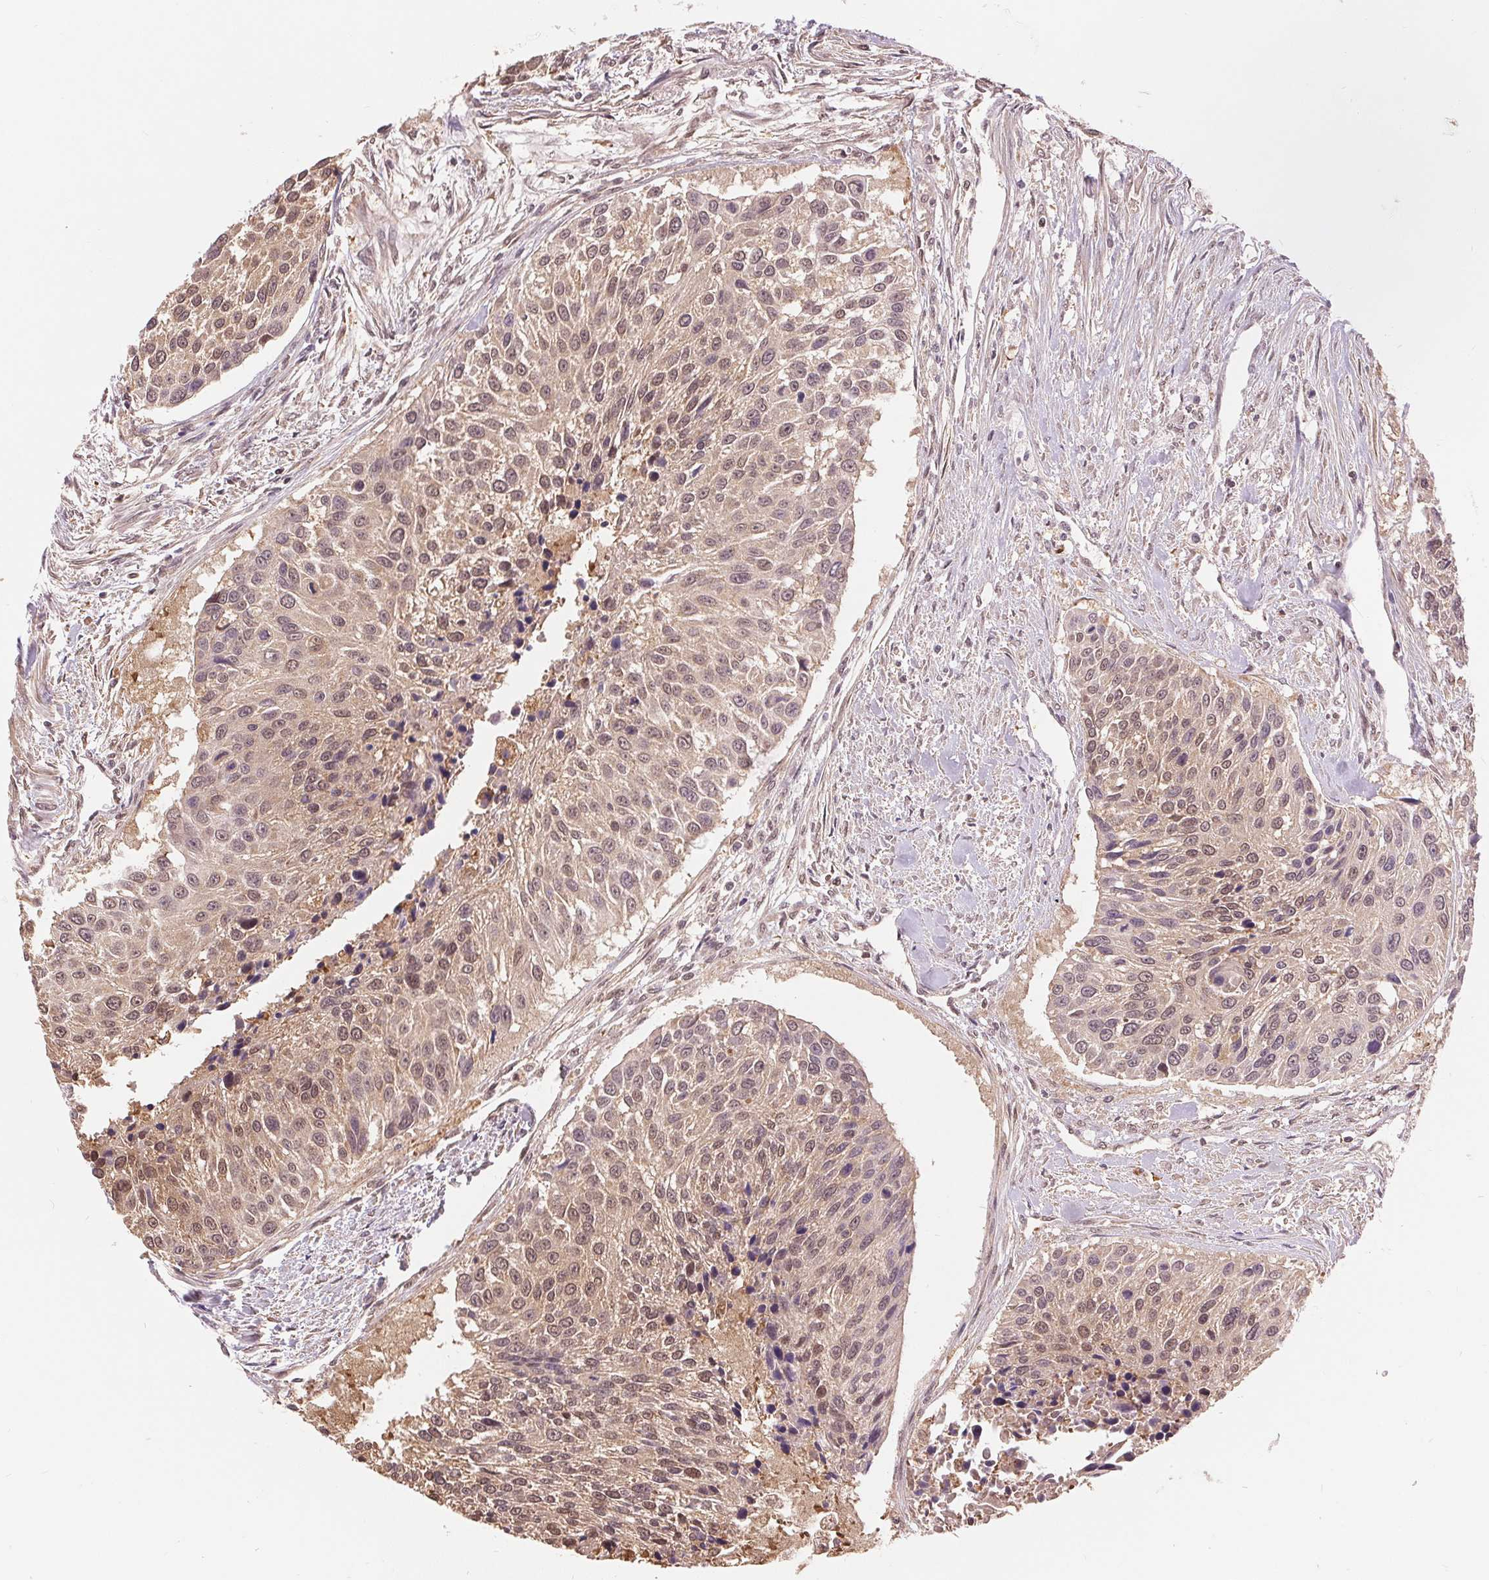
{"staining": {"intensity": "moderate", "quantity": ">75%", "location": "cytoplasmic/membranous,nuclear"}, "tissue": "urothelial cancer", "cell_type": "Tumor cells", "image_type": "cancer", "snomed": [{"axis": "morphology", "description": "Urothelial carcinoma, NOS"}, {"axis": "topography", "description": "Urinary bladder"}], "caption": "A medium amount of moderate cytoplasmic/membranous and nuclear staining is seen in about >75% of tumor cells in transitional cell carcinoma tissue. The staining was performed using DAB (3,3'-diaminobenzidine) to visualize the protein expression in brown, while the nuclei were stained in blue with hematoxylin (Magnification: 20x).", "gene": "TMEM273", "patient": {"sex": "male", "age": 55}}